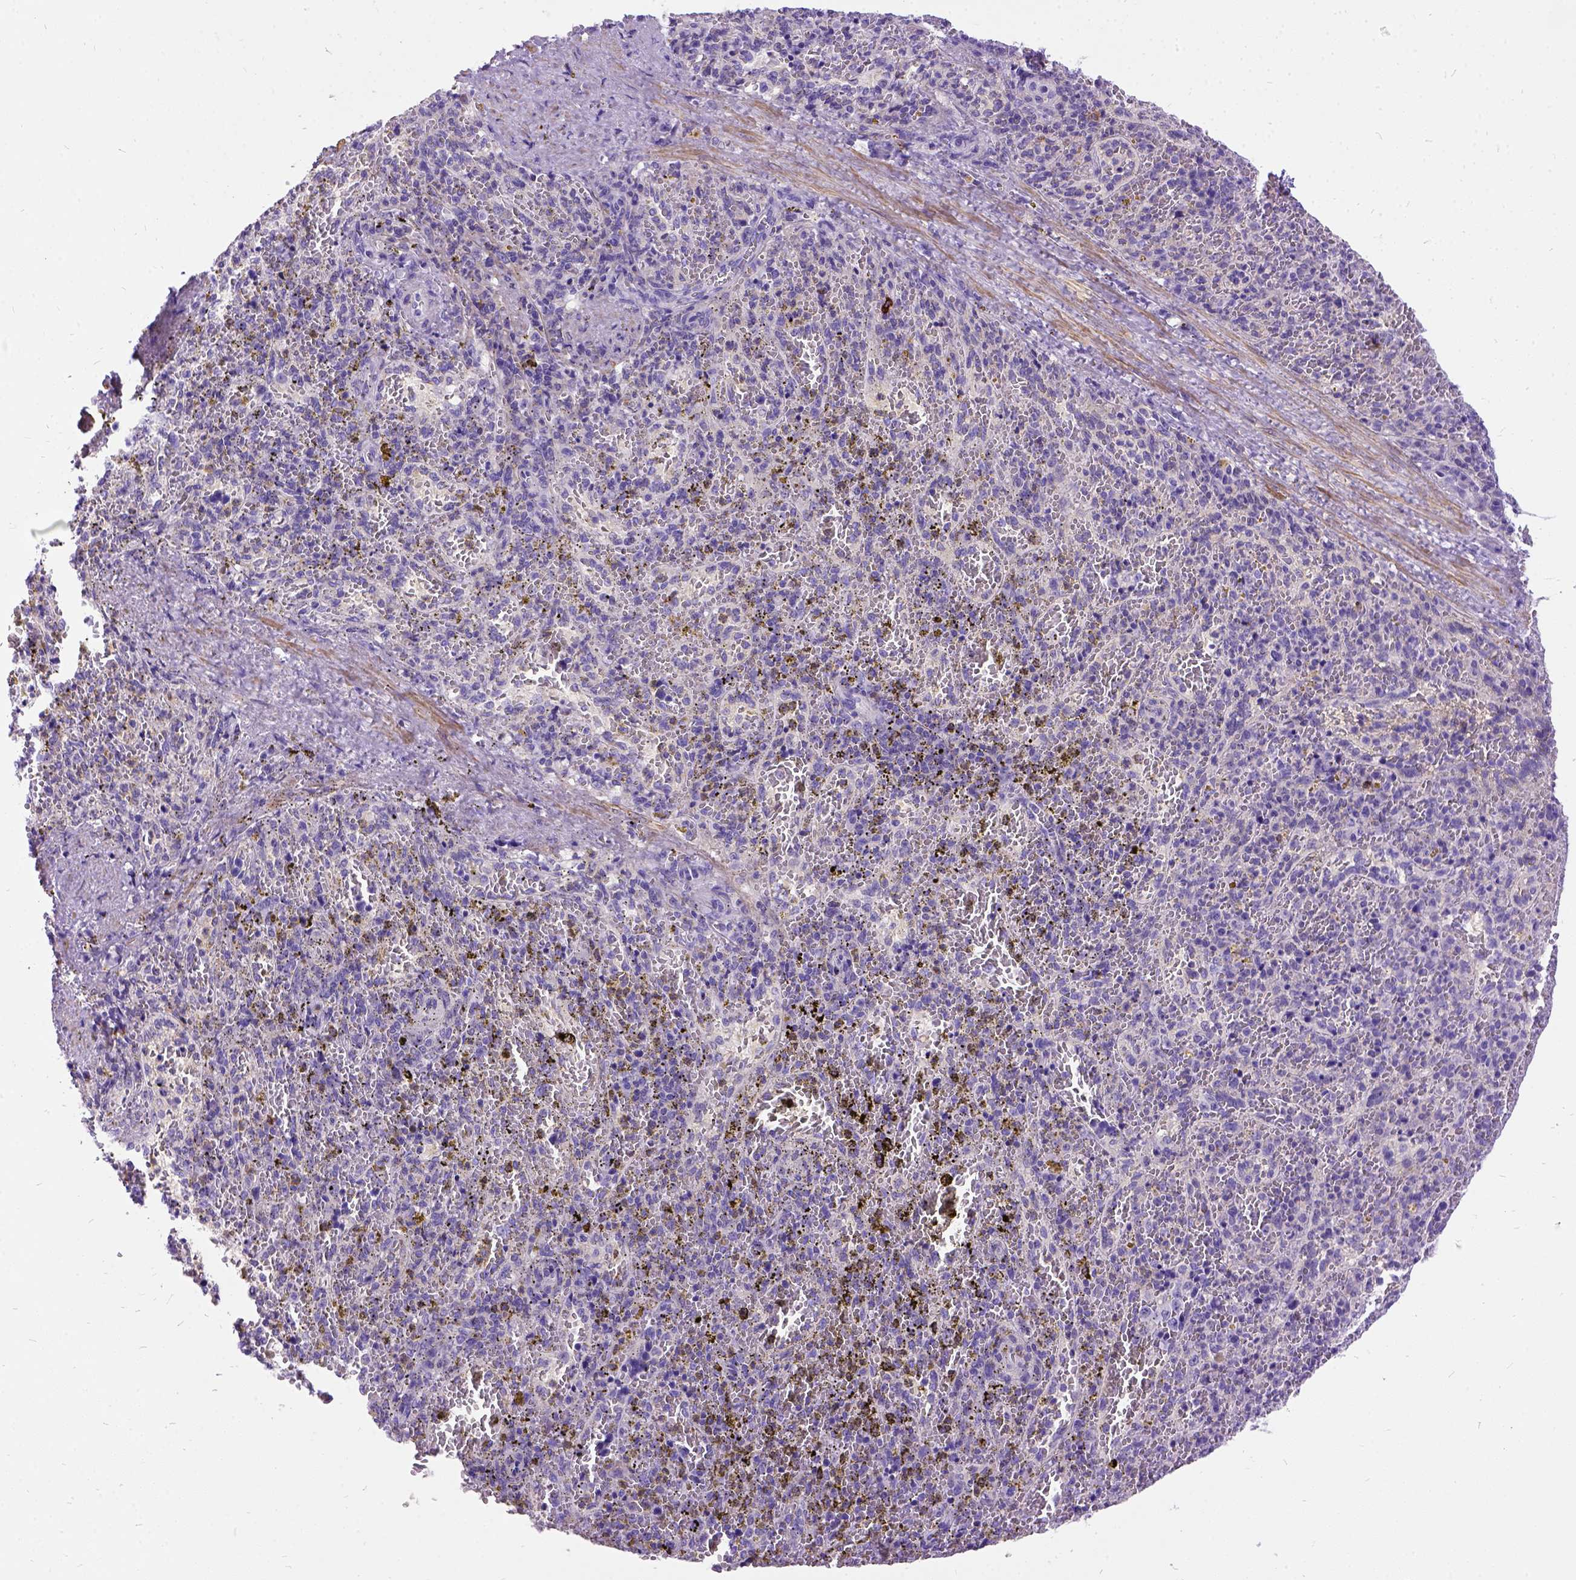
{"staining": {"intensity": "negative", "quantity": "none", "location": "none"}, "tissue": "spleen", "cell_type": "Cells in red pulp", "image_type": "normal", "snomed": [{"axis": "morphology", "description": "Normal tissue, NOS"}, {"axis": "topography", "description": "Spleen"}], "caption": "An immunohistochemistry (IHC) micrograph of unremarkable spleen is shown. There is no staining in cells in red pulp of spleen. The staining was performed using DAB to visualize the protein expression in brown, while the nuclei were stained in blue with hematoxylin (Magnification: 20x).", "gene": "ENSG00000254979", "patient": {"sex": "female", "age": 50}}